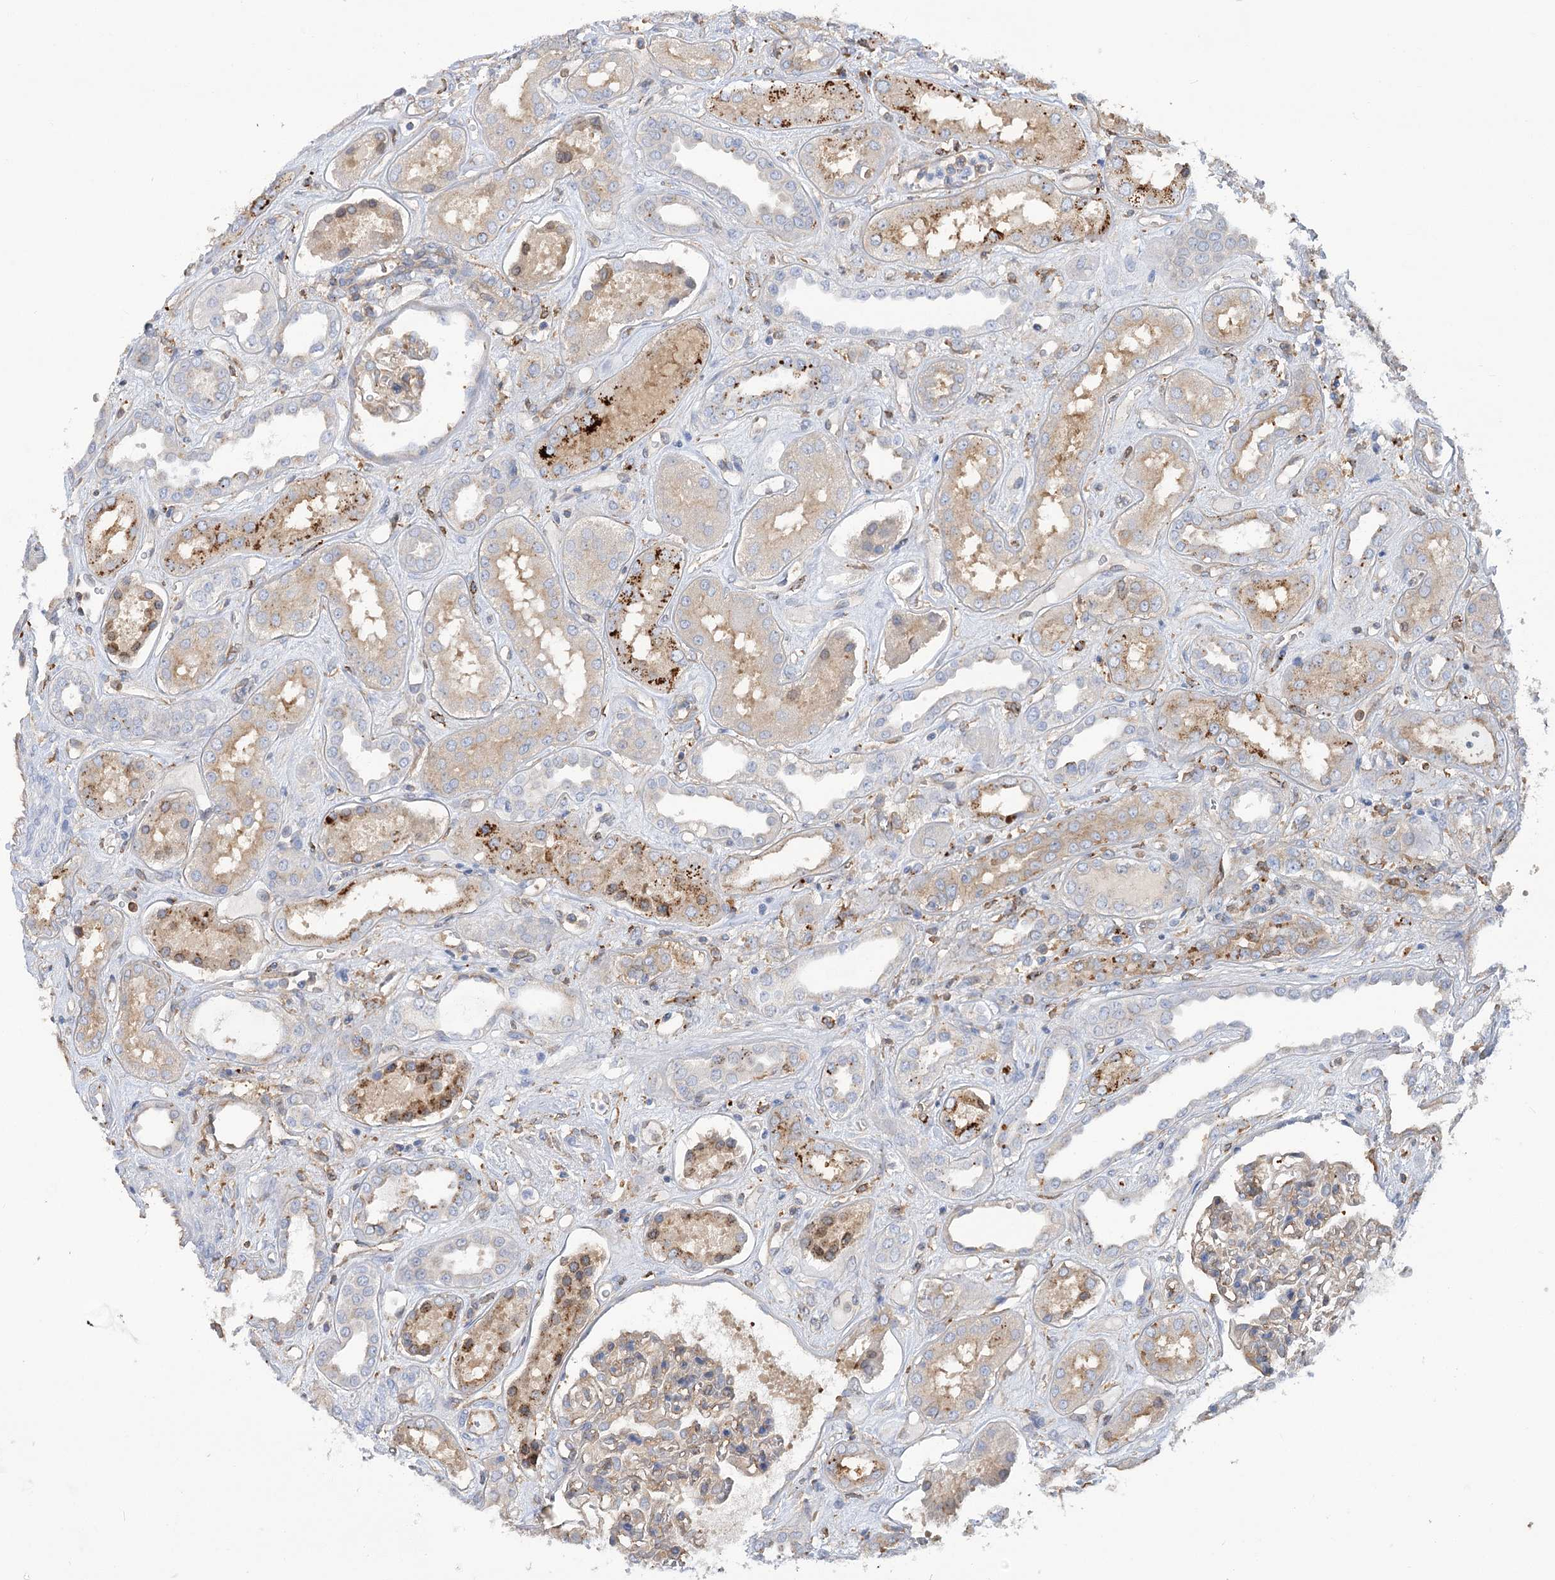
{"staining": {"intensity": "weak", "quantity": "25%-75%", "location": "cytoplasmic/membranous"}, "tissue": "kidney", "cell_type": "Cells in glomeruli", "image_type": "normal", "snomed": [{"axis": "morphology", "description": "Normal tissue, NOS"}, {"axis": "topography", "description": "Kidney"}], "caption": "A photomicrograph of human kidney stained for a protein displays weak cytoplasmic/membranous brown staining in cells in glomeruli.", "gene": "GUSB", "patient": {"sex": "male", "age": 59}}